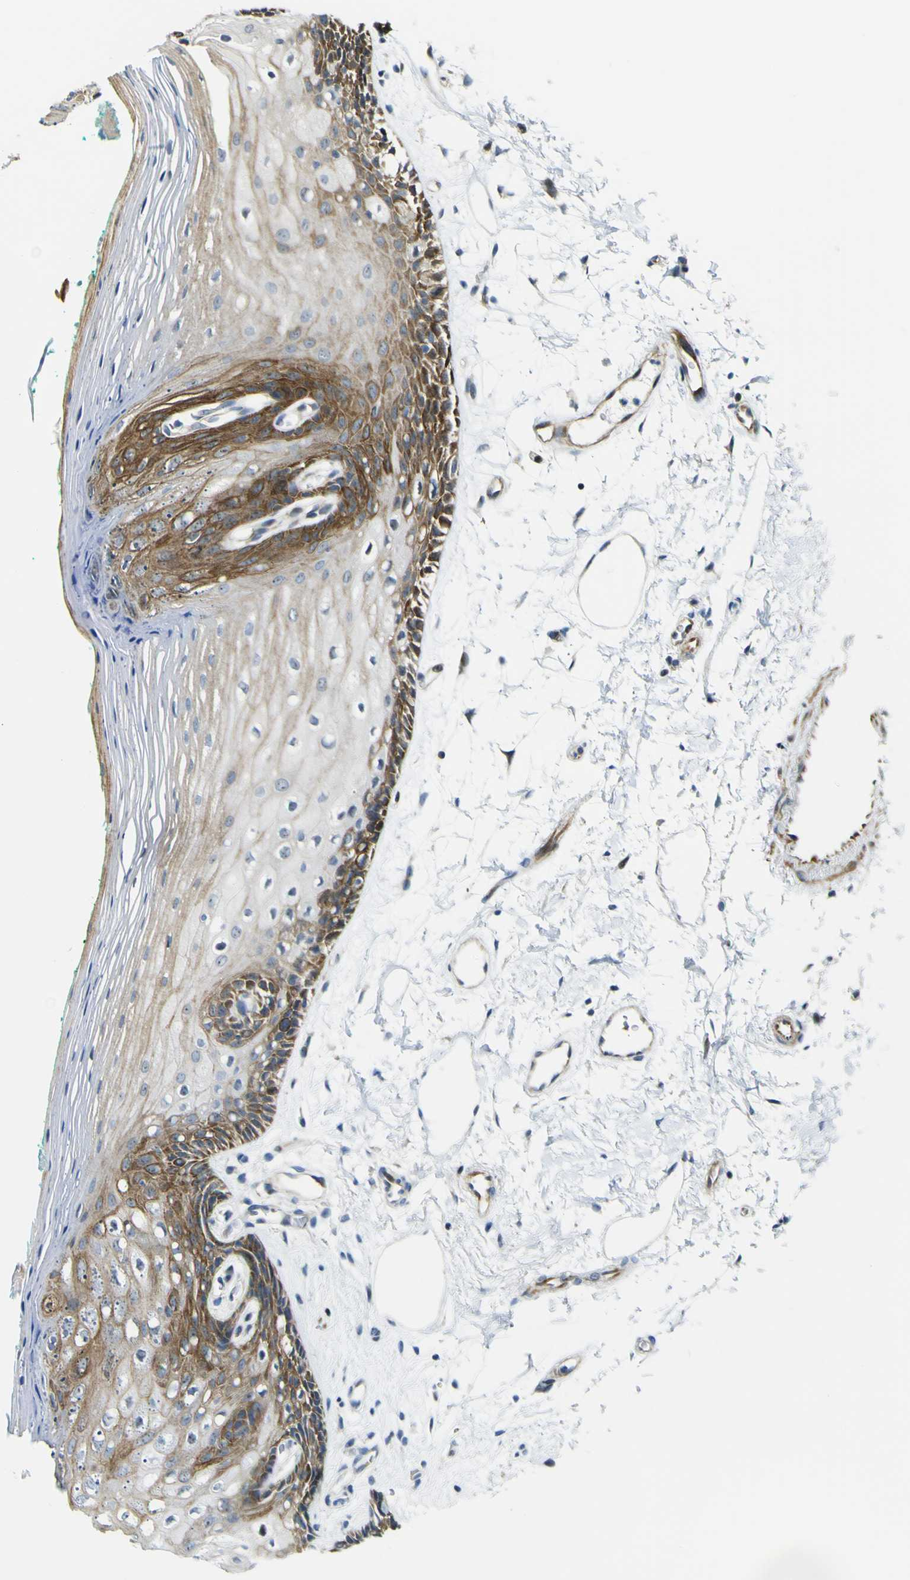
{"staining": {"intensity": "strong", "quantity": ">75%", "location": "cytoplasmic/membranous"}, "tissue": "oral mucosa", "cell_type": "Squamous epithelial cells", "image_type": "normal", "snomed": [{"axis": "morphology", "description": "Normal tissue, NOS"}, {"axis": "topography", "description": "Skeletal muscle"}, {"axis": "topography", "description": "Oral tissue"}, {"axis": "topography", "description": "Peripheral nerve tissue"}], "caption": "High-magnification brightfield microscopy of unremarkable oral mucosa stained with DAB (brown) and counterstained with hematoxylin (blue). squamous epithelial cells exhibit strong cytoplasmic/membranous positivity is identified in about>75% of cells. The staining was performed using DAB (3,3'-diaminobenzidine), with brown indicating positive protein expression. Nuclei are stained blue with hematoxylin.", "gene": "KDM7A", "patient": {"sex": "female", "age": 84}}